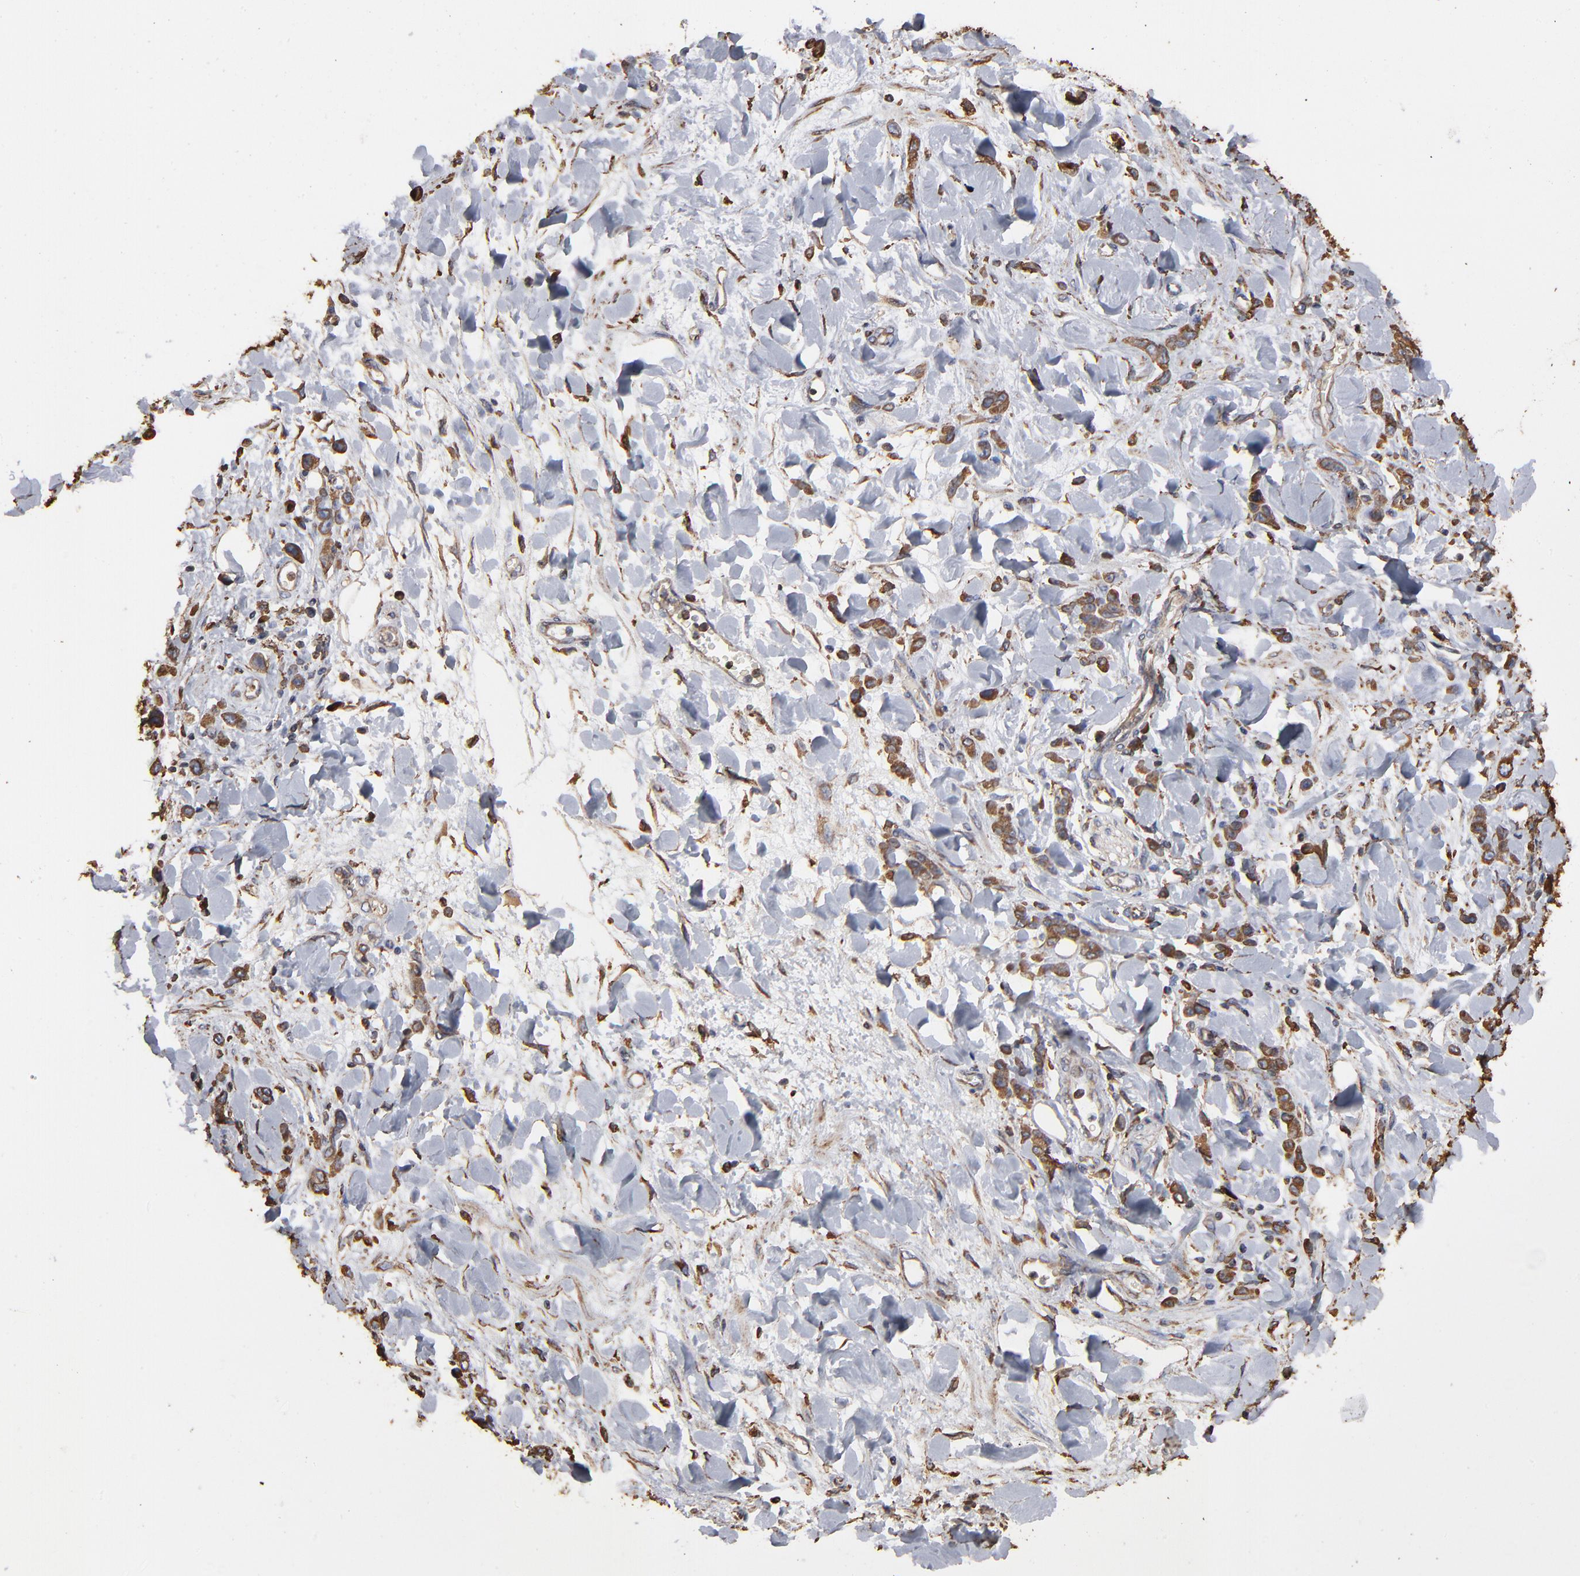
{"staining": {"intensity": "moderate", "quantity": ">75%", "location": "cytoplasmic/membranous"}, "tissue": "stomach cancer", "cell_type": "Tumor cells", "image_type": "cancer", "snomed": [{"axis": "morphology", "description": "Normal tissue, NOS"}, {"axis": "morphology", "description": "Adenocarcinoma, NOS"}, {"axis": "topography", "description": "Stomach"}], "caption": "This photomicrograph shows immunohistochemistry staining of human adenocarcinoma (stomach), with medium moderate cytoplasmic/membranous staining in about >75% of tumor cells.", "gene": "PDIA3", "patient": {"sex": "male", "age": 82}}